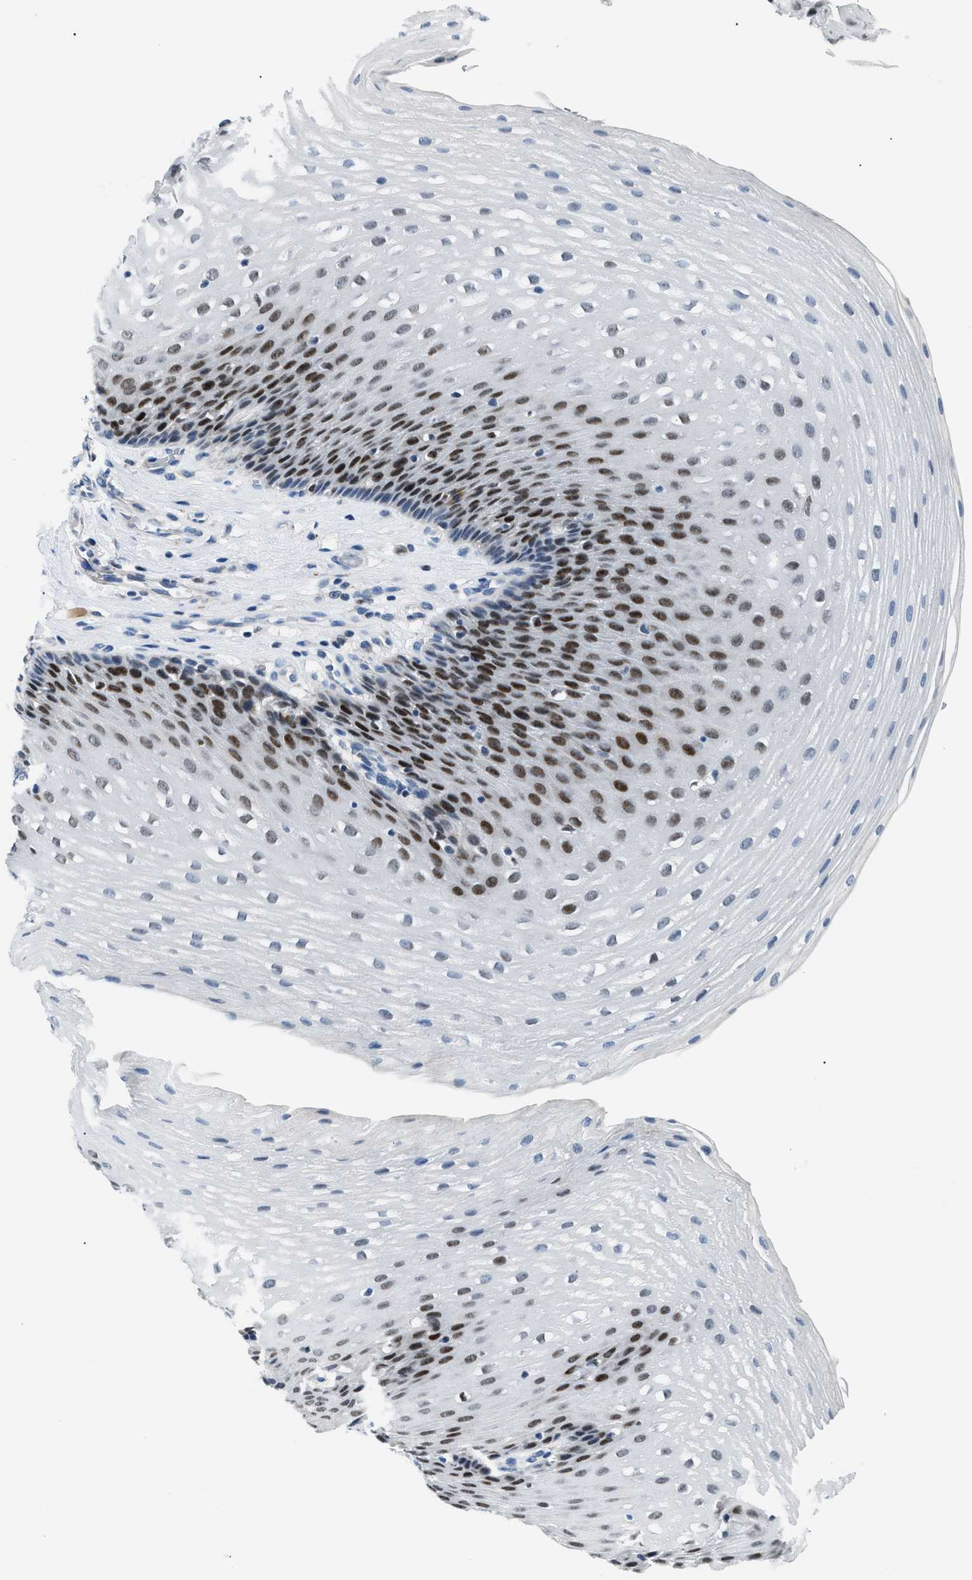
{"staining": {"intensity": "strong", "quantity": "25%-75%", "location": "nuclear"}, "tissue": "esophagus", "cell_type": "Squamous epithelial cells", "image_type": "normal", "snomed": [{"axis": "morphology", "description": "Normal tissue, NOS"}, {"axis": "topography", "description": "Esophagus"}], "caption": "High-magnification brightfield microscopy of normal esophagus stained with DAB (3,3'-diaminobenzidine) (brown) and counterstained with hematoxylin (blue). squamous epithelial cells exhibit strong nuclear staining is present in about25%-75% of cells. (brown staining indicates protein expression, while blue staining denotes nuclei).", "gene": "SMARCC1", "patient": {"sex": "male", "age": 48}}